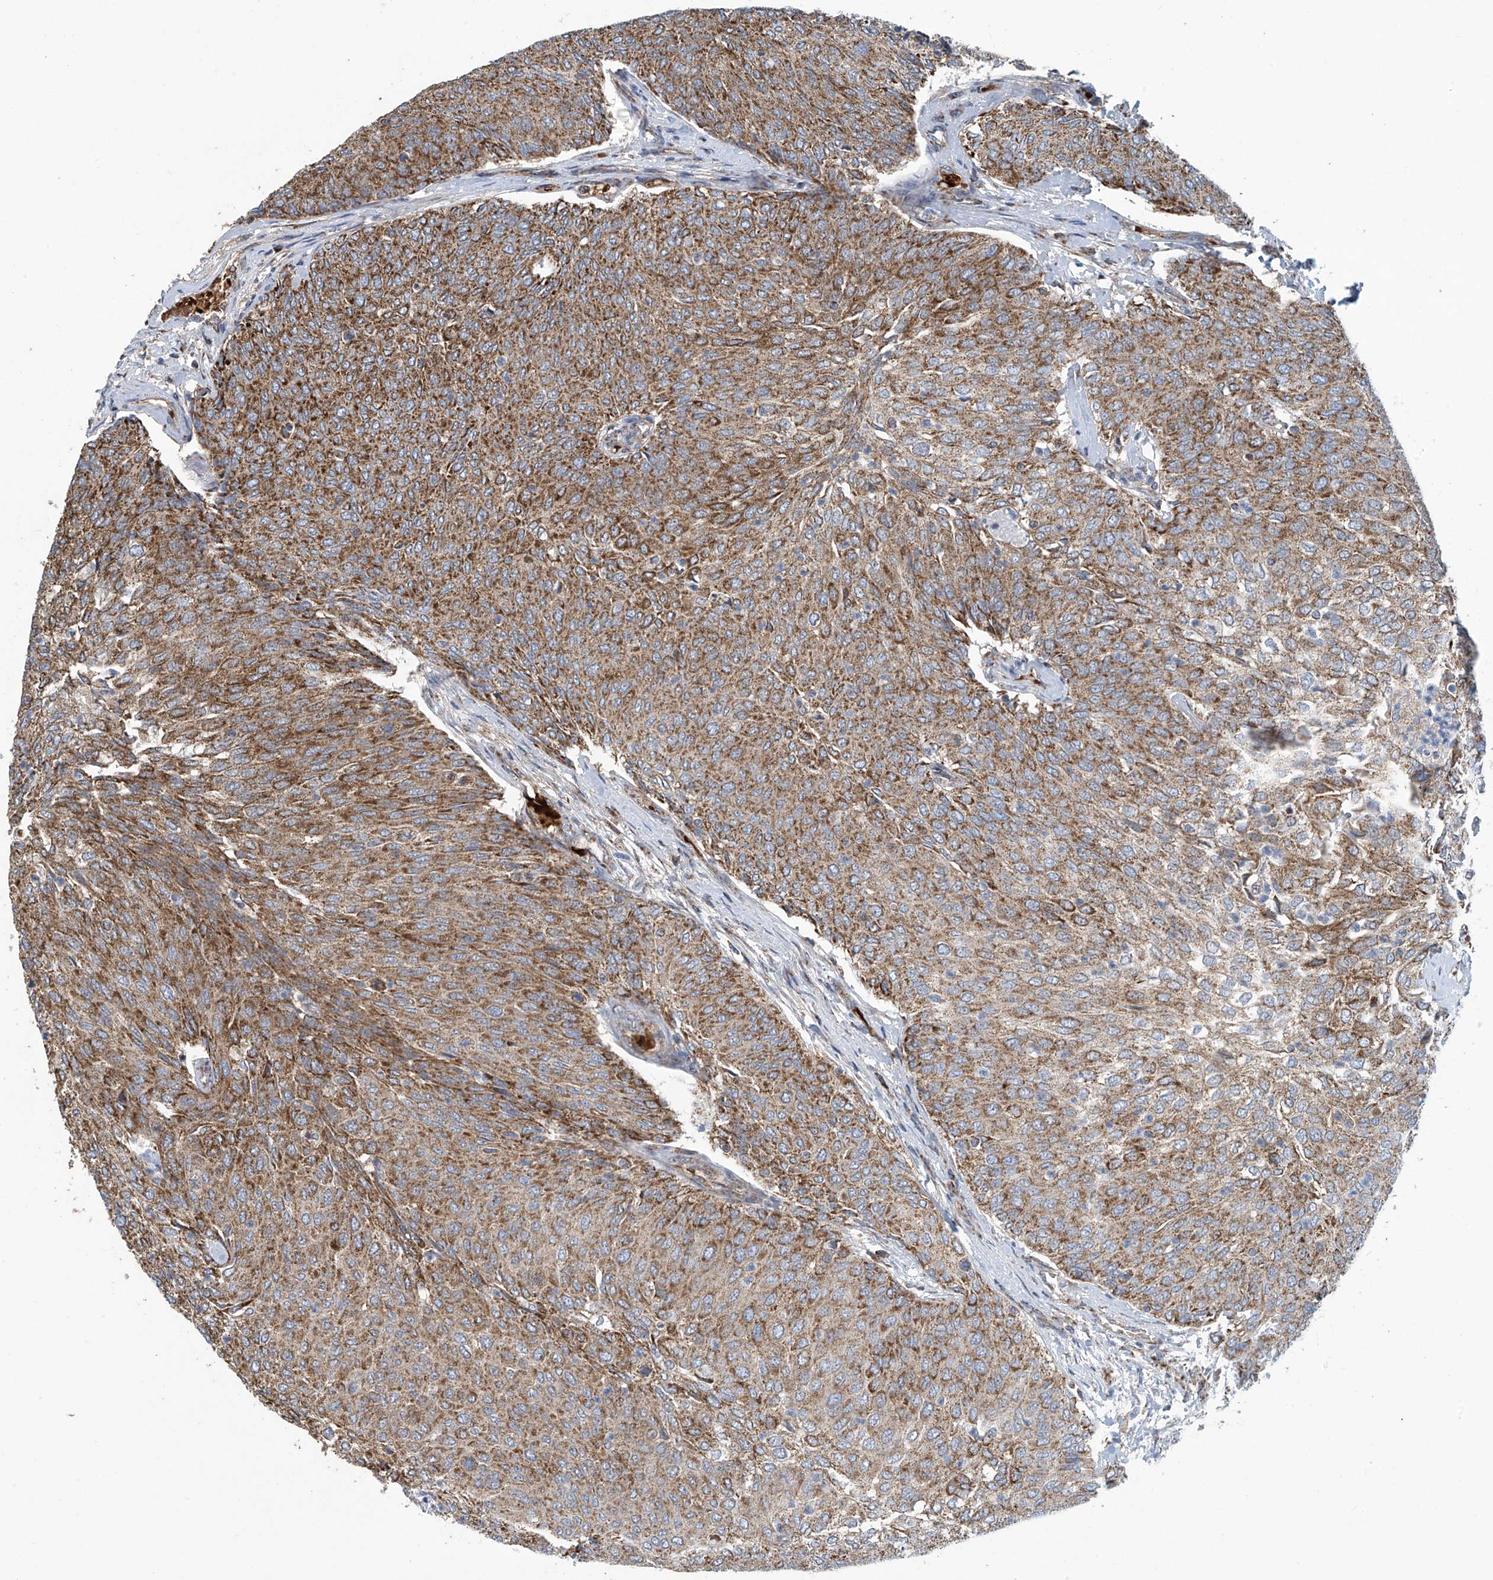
{"staining": {"intensity": "strong", "quantity": ">75%", "location": "cytoplasmic/membranous"}, "tissue": "urothelial cancer", "cell_type": "Tumor cells", "image_type": "cancer", "snomed": [{"axis": "morphology", "description": "Urothelial carcinoma, Low grade"}, {"axis": "topography", "description": "Urinary bladder"}], "caption": "Immunohistochemical staining of human urothelial cancer demonstrates high levels of strong cytoplasmic/membranous protein expression in about >75% of tumor cells.", "gene": "COMMD1", "patient": {"sex": "female", "age": 79}}